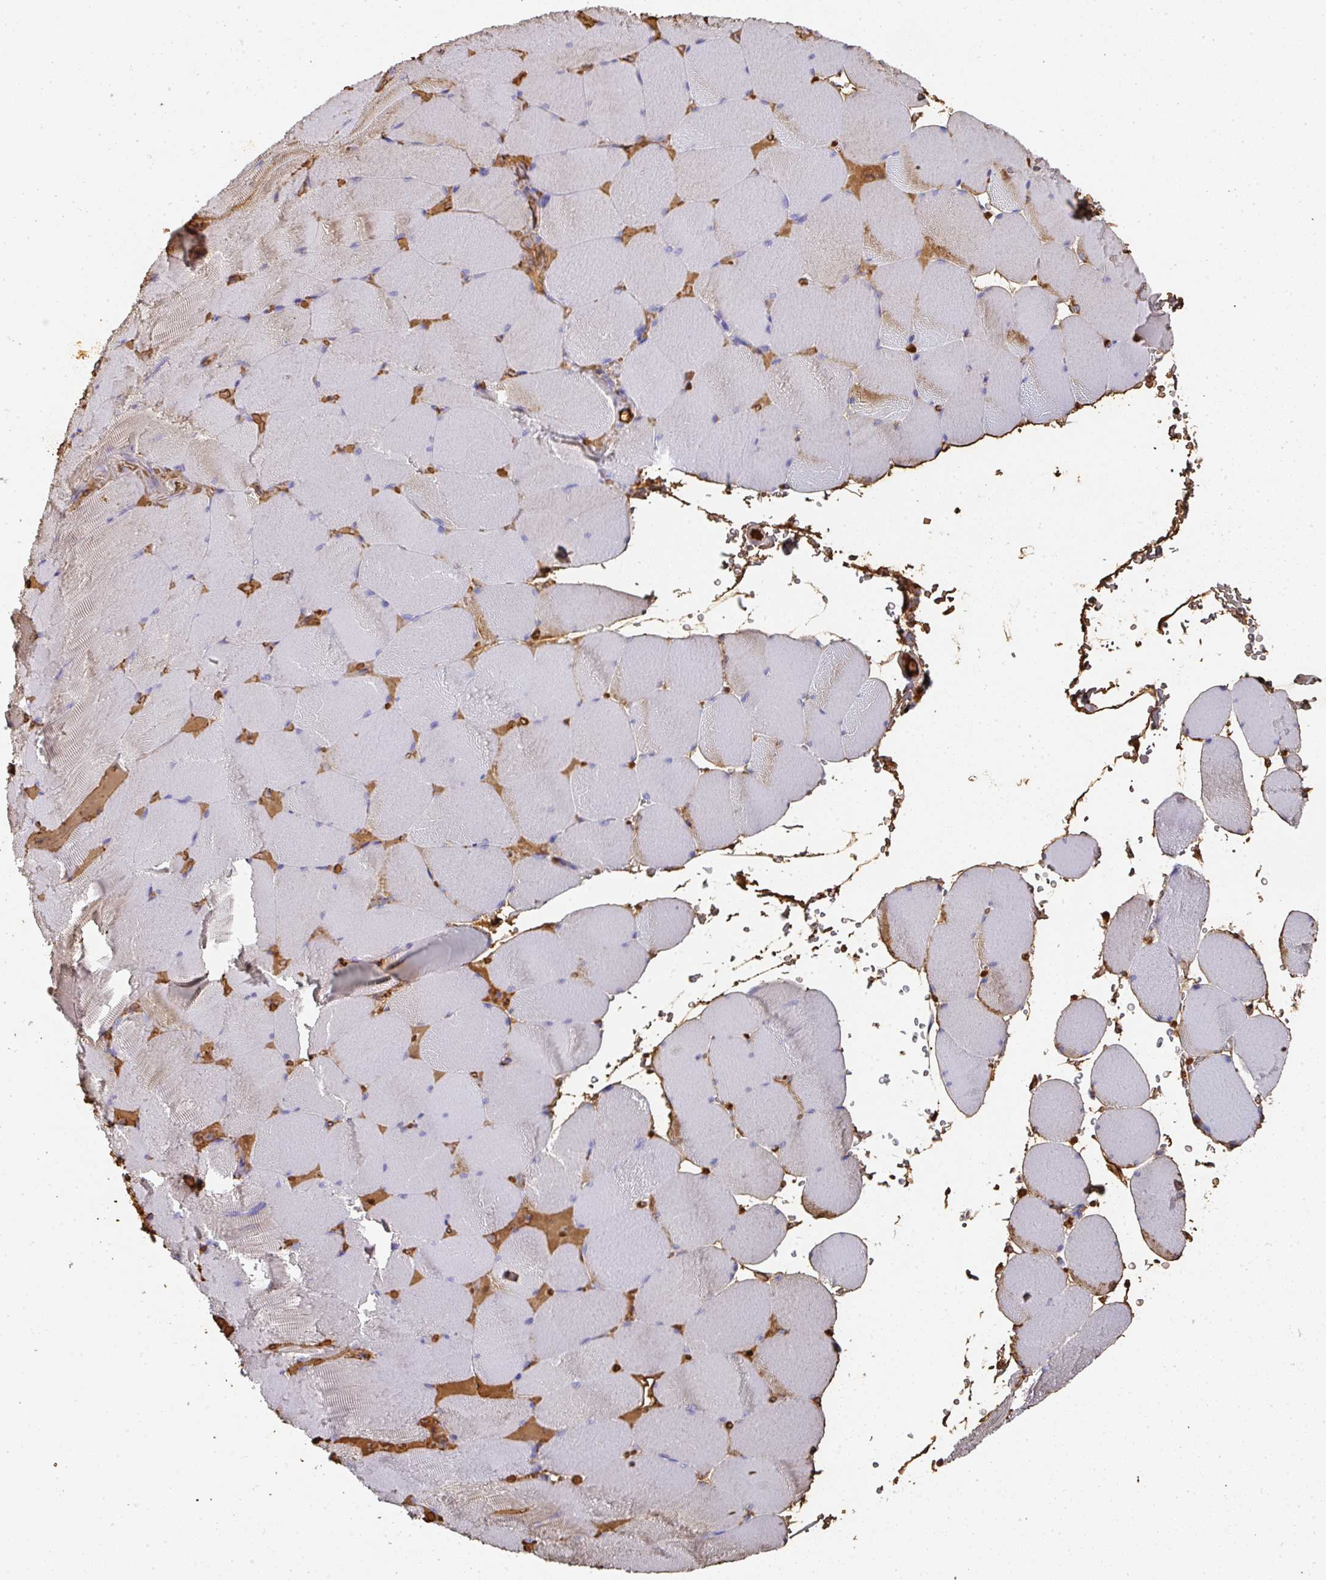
{"staining": {"intensity": "negative", "quantity": "none", "location": "none"}, "tissue": "skeletal muscle", "cell_type": "Myocytes", "image_type": "normal", "snomed": [{"axis": "morphology", "description": "Normal tissue, NOS"}, {"axis": "topography", "description": "Skeletal muscle"}, {"axis": "topography", "description": "Head-Neck"}], "caption": "Myocytes are negative for brown protein staining in benign skeletal muscle. Nuclei are stained in blue.", "gene": "ALB", "patient": {"sex": "male", "age": 66}}